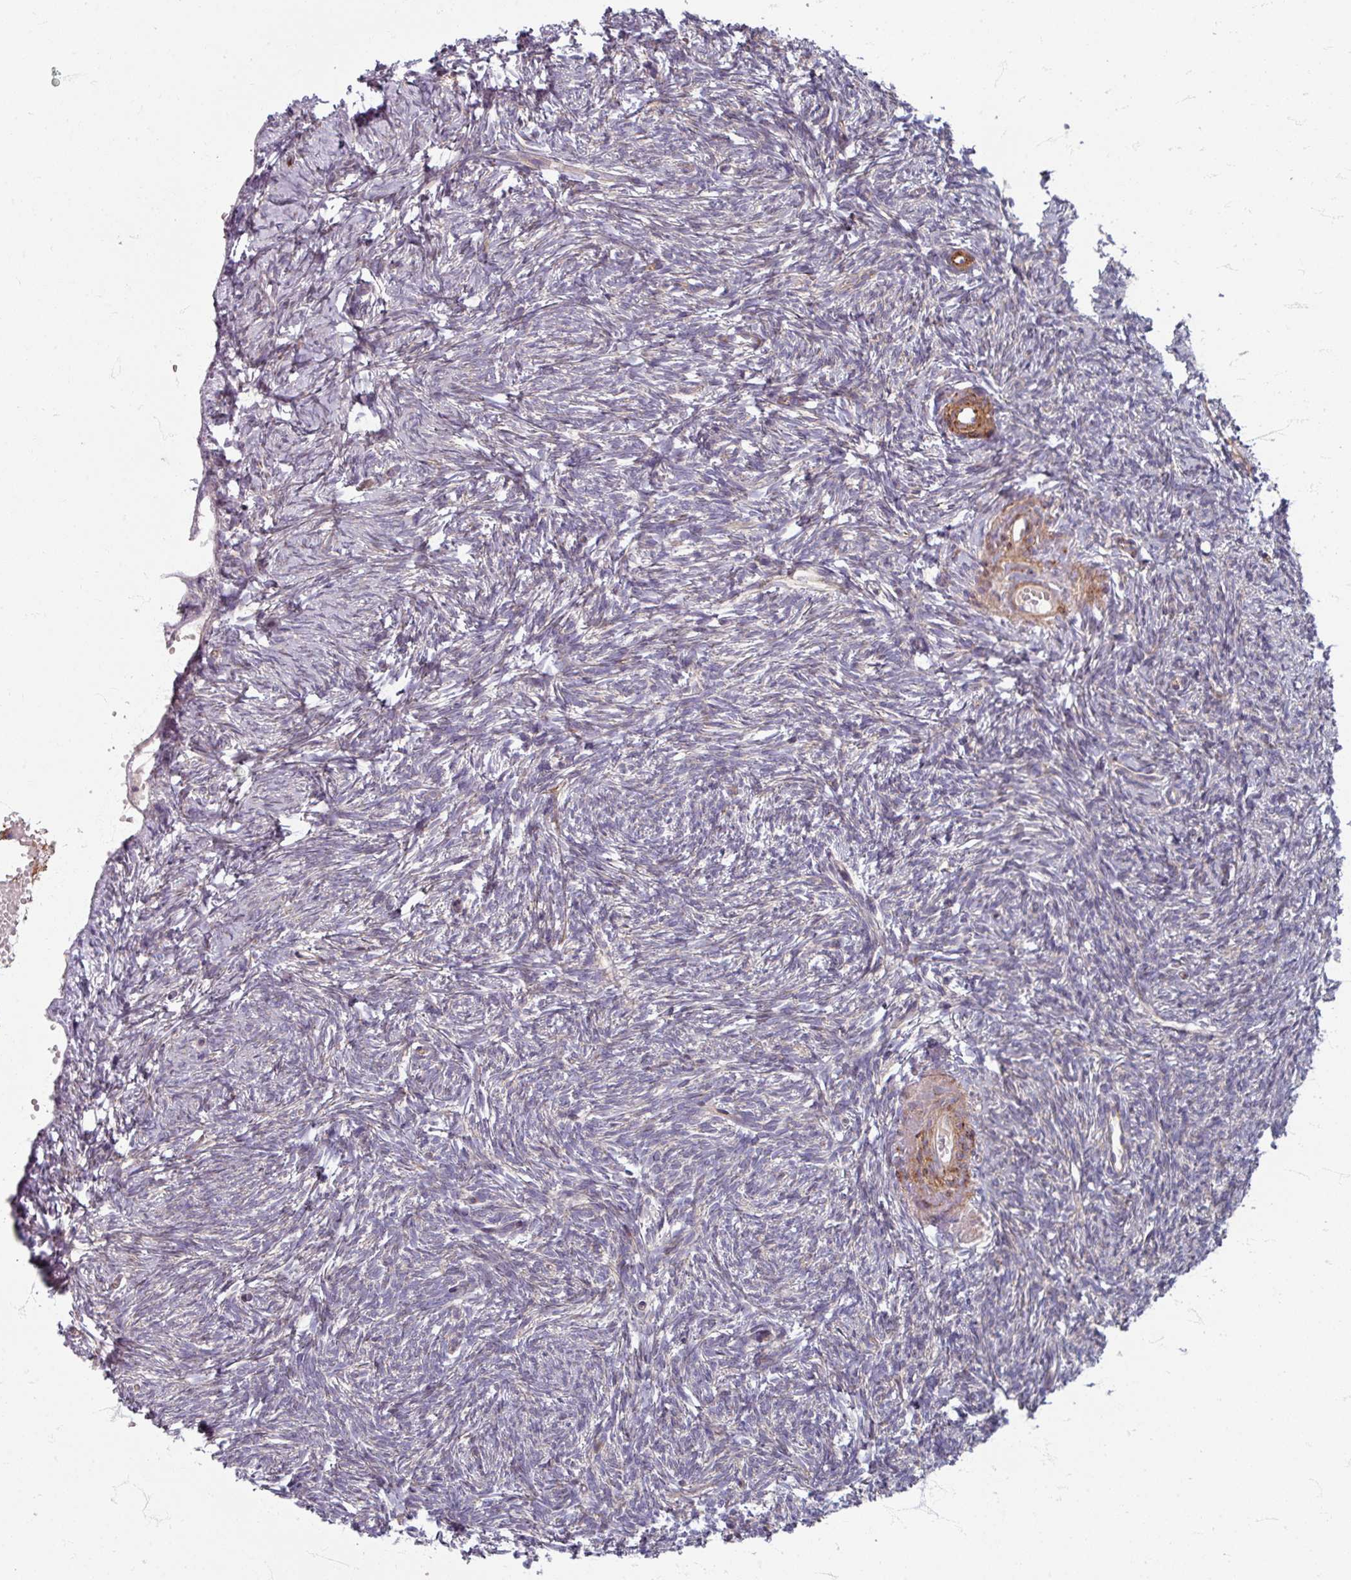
{"staining": {"intensity": "negative", "quantity": "none", "location": "none"}, "tissue": "ovary", "cell_type": "Follicle cells", "image_type": "normal", "snomed": [{"axis": "morphology", "description": "Normal tissue, NOS"}, {"axis": "topography", "description": "Ovary"}], "caption": "Immunohistochemistry (IHC) photomicrograph of normal ovary: ovary stained with DAB (3,3'-diaminobenzidine) shows no significant protein expression in follicle cells. The staining was performed using DAB (3,3'-diaminobenzidine) to visualize the protein expression in brown, while the nuclei were stained in blue with hematoxylin (Magnification: 20x).", "gene": "GABARAPL1", "patient": {"sex": "female", "age": 51}}